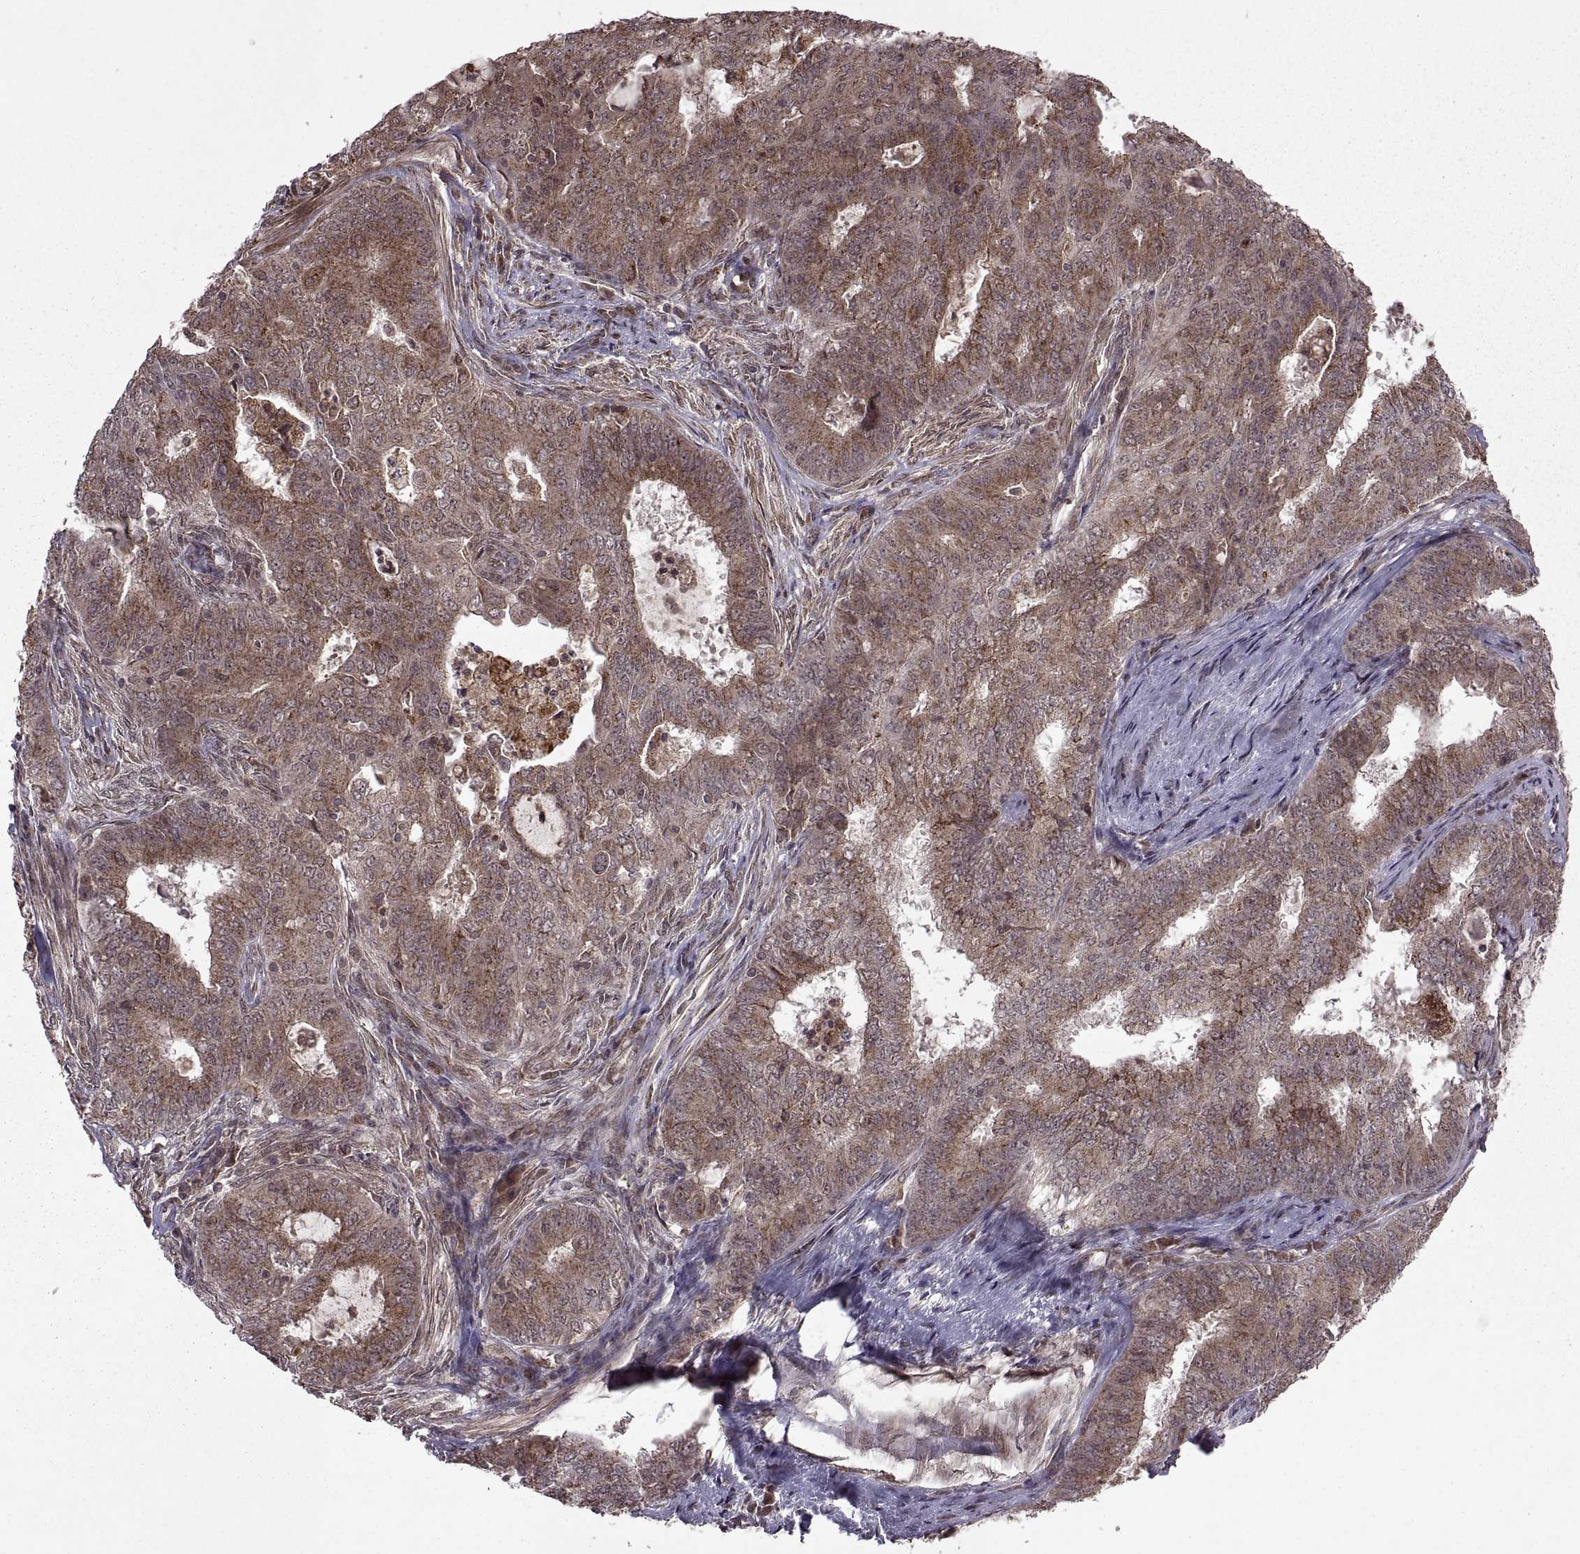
{"staining": {"intensity": "moderate", "quantity": ">75%", "location": "cytoplasmic/membranous"}, "tissue": "endometrial cancer", "cell_type": "Tumor cells", "image_type": "cancer", "snomed": [{"axis": "morphology", "description": "Adenocarcinoma, NOS"}, {"axis": "topography", "description": "Endometrium"}], "caption": "The immunohistochemical stain labels moderate cytoplasmic/membranous positivity in tumor cells of endometrial cancer (adenocarcinoma) tissue. (Brightfield microscopy of DAB IHC at high magnification).", "gene": "PTOV1", "patient": {"sex": "female", "age": 62}}